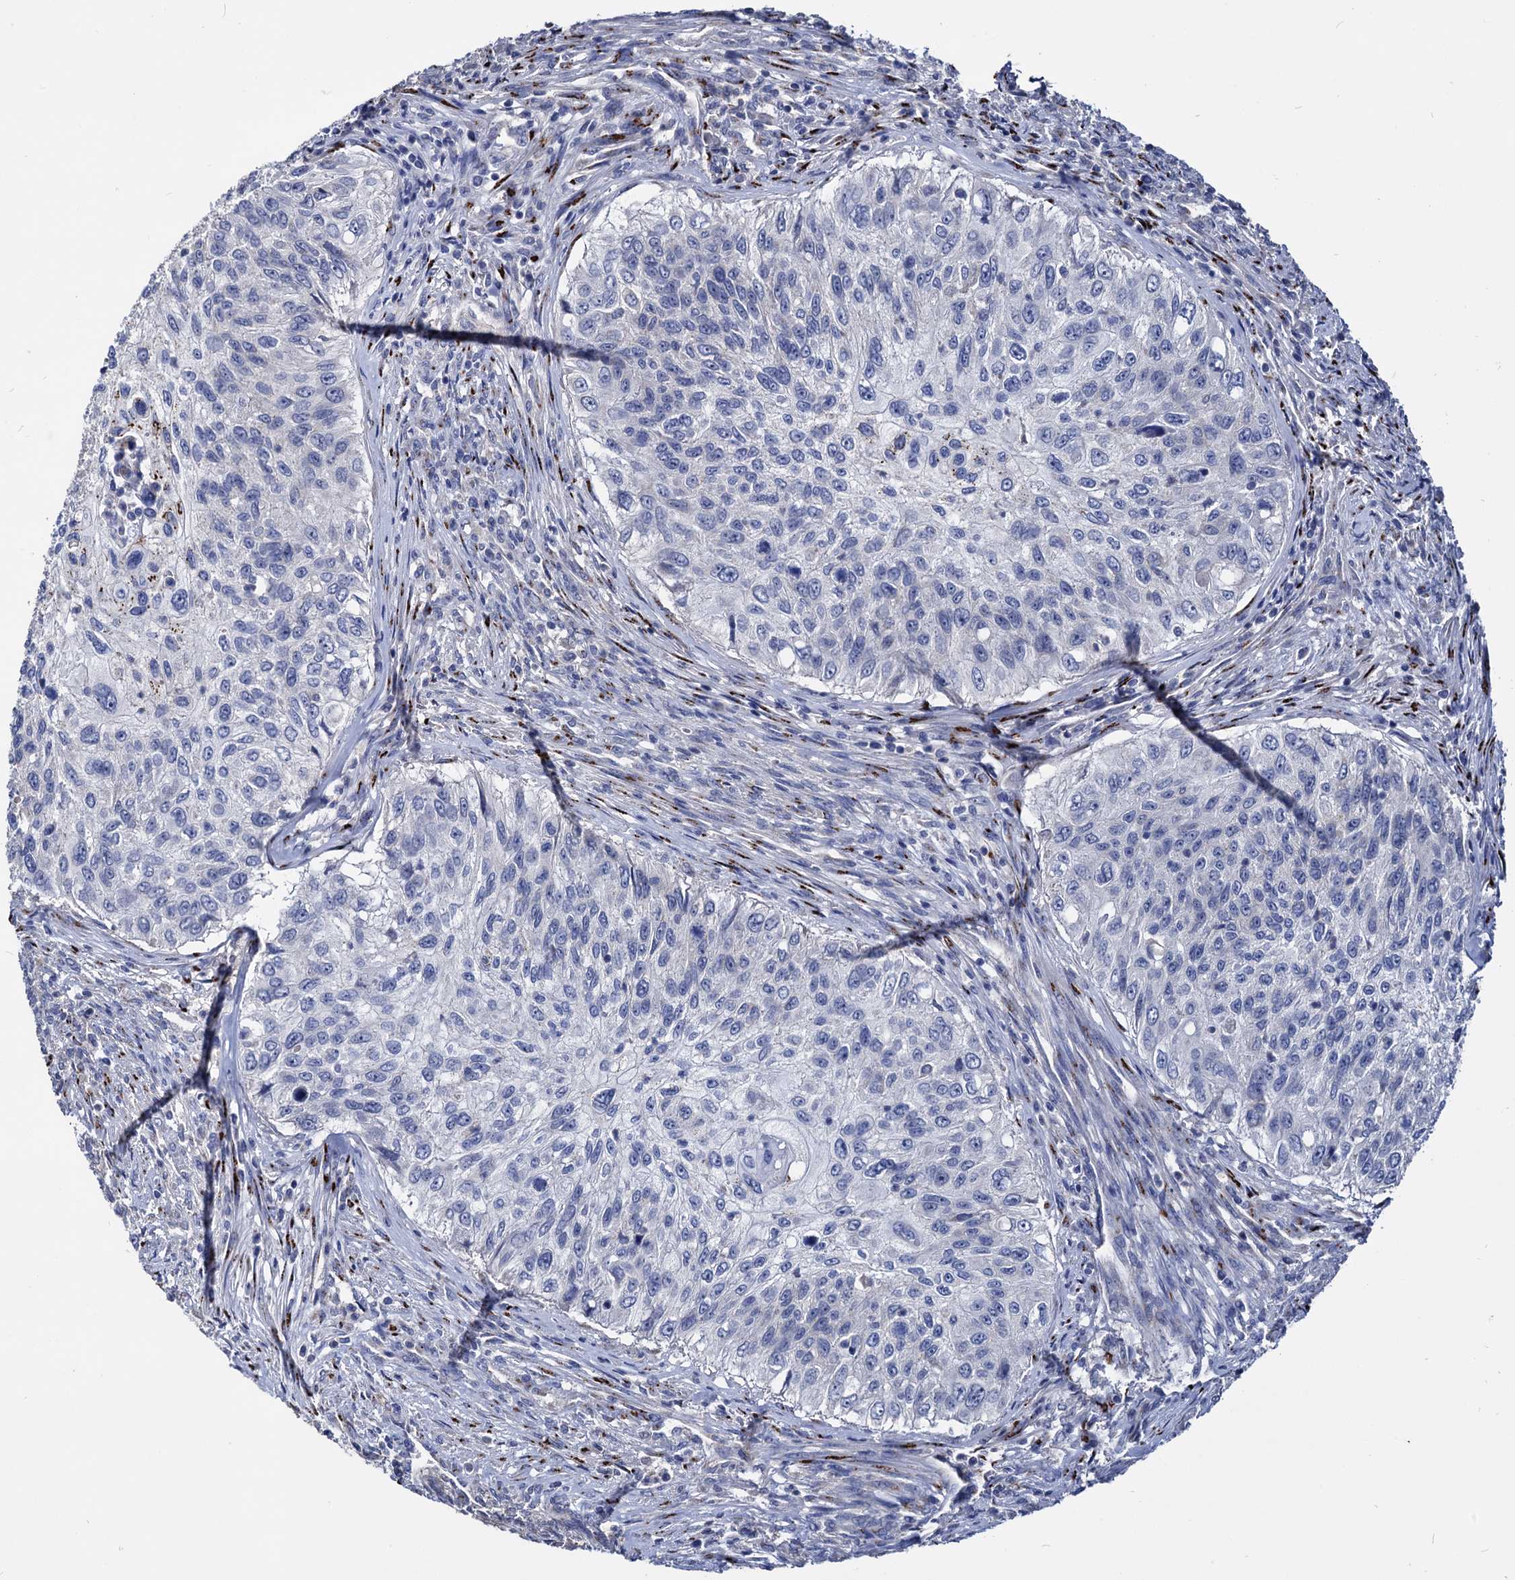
{"staining": {"intensity": "negative", "quantity": "none", "location": "none"}, "tissue": "urothelial cancer", "cell_type": "Tumor cells", "image_type": "cancer", "snomed": [{"axis": "morphology", "description": "Urothelial carcinoma, High grade"}, {"axis": "topography", "description": "Urinary bladder"}], "caption": "The histopathology image reveals no staining of tumor cells in urothelial cancer.", "gene": "ESD", "patient": {"sex": "female", "age": 60}}